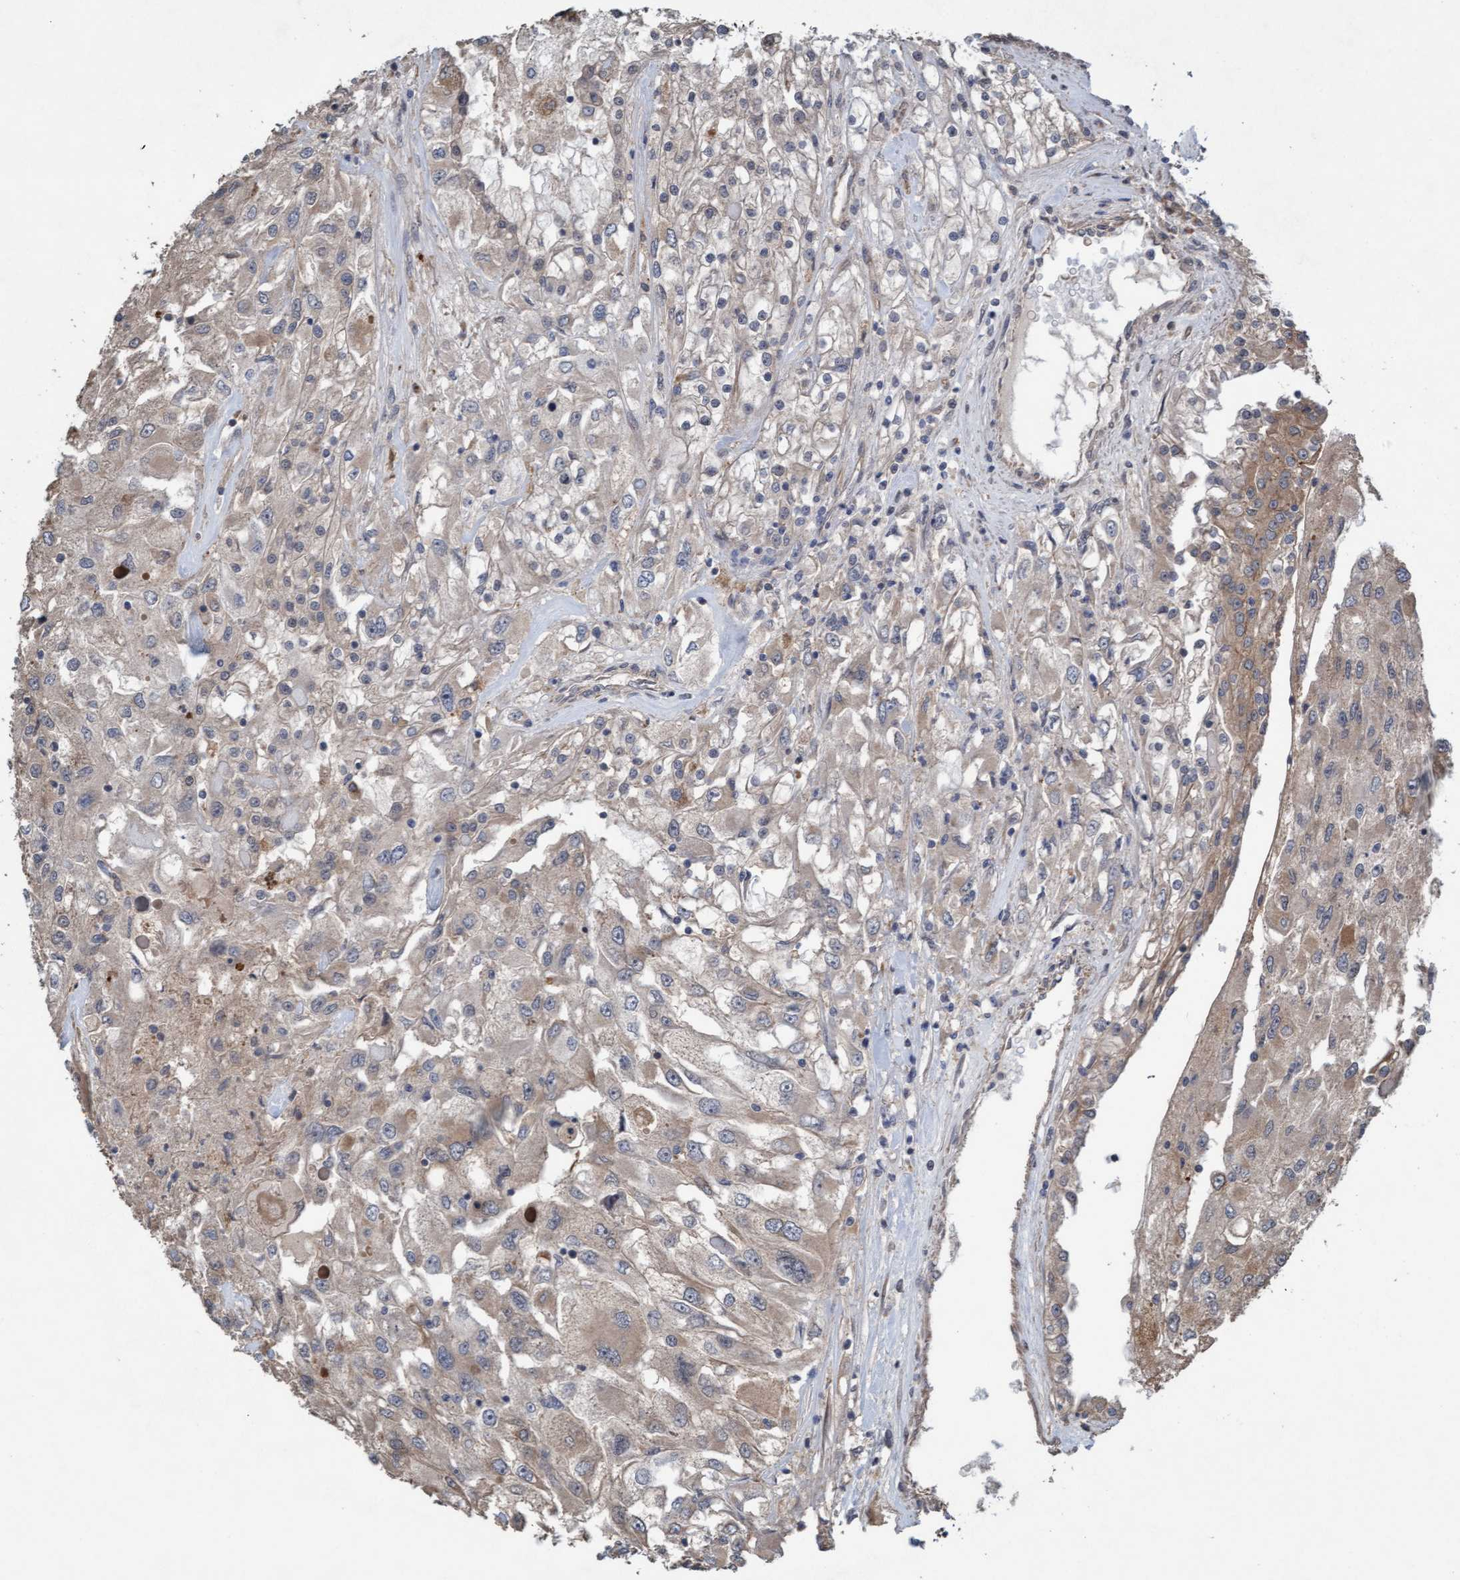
{"staining": {"intensity": "weak", "quantity": "<25%", "location": "cytoplasmic/membranous"}, "tissue": "renal cancer", "cell_type": "Tumor cells", "image_type": "cancer", "snomed": [{"axis": "morphology", "description": "Adenocarcinoma, NOS"}, {"axis": "topography", "description": "Kidney"}], "caption": "A photomicrograph of renal cancer stained for a protein demonstrates no brown staining in tumor cells.", "gene": "CDC42EP4", "patient": {"sex": "female", "age": 52}}